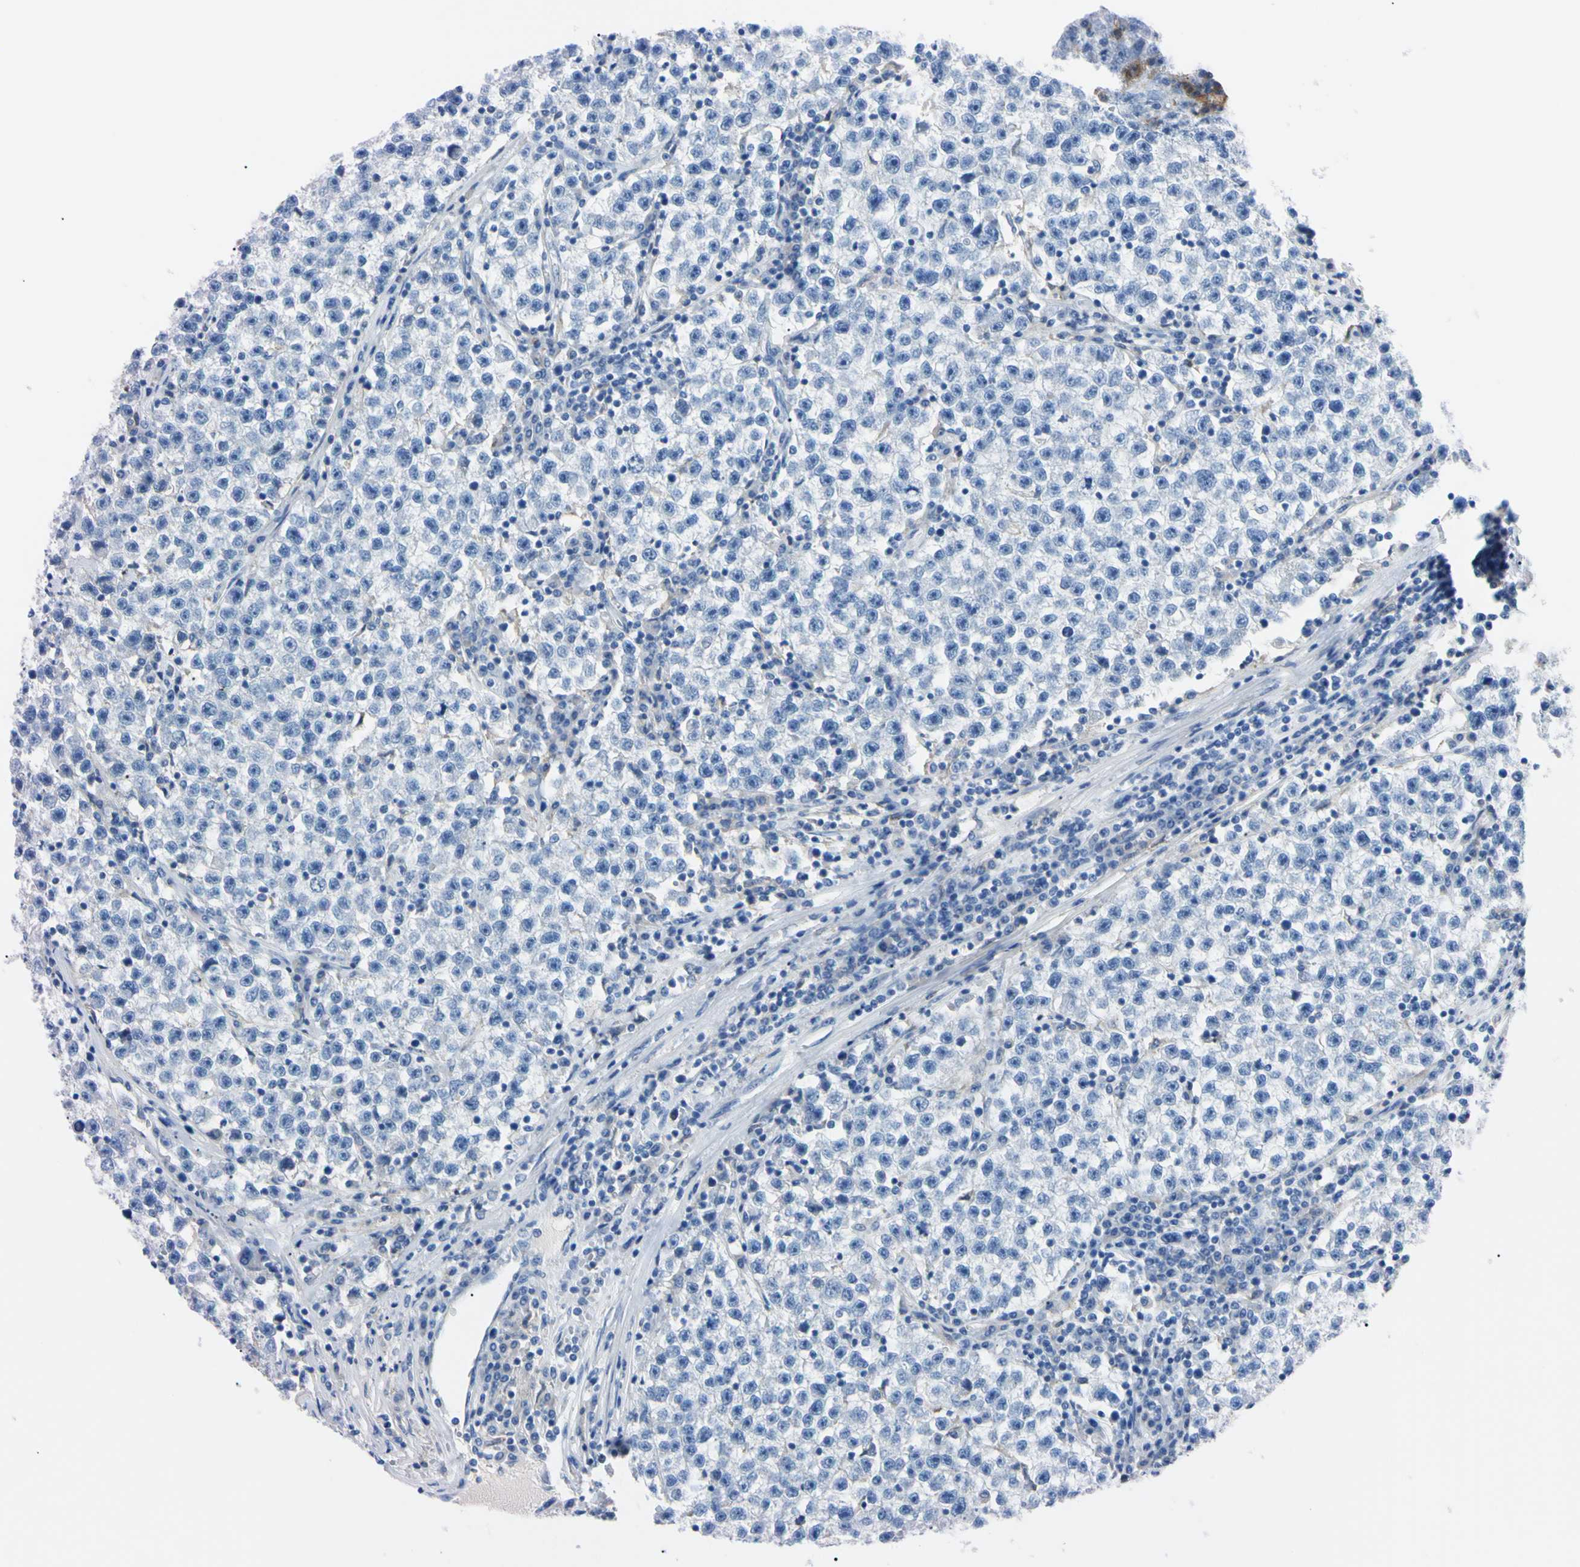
{"staining": {"intensity": "negative", "quantity": "none", "location": "none"}, "tissue": "testis cancer", "cell_type": "Tumor cells", "image_type": "cancer", "snomed": [{"axis": "morphology", "description": "Seminoma, NOS"}, {"axis": "topography", "description": "Testis"}], "caption": "Immunohistochemistry of human testis cancer (seminoma) demonstrates no expression in tumor cells.", "gene": "NCF4", "patient": {"sex": "male", "age": 22}}